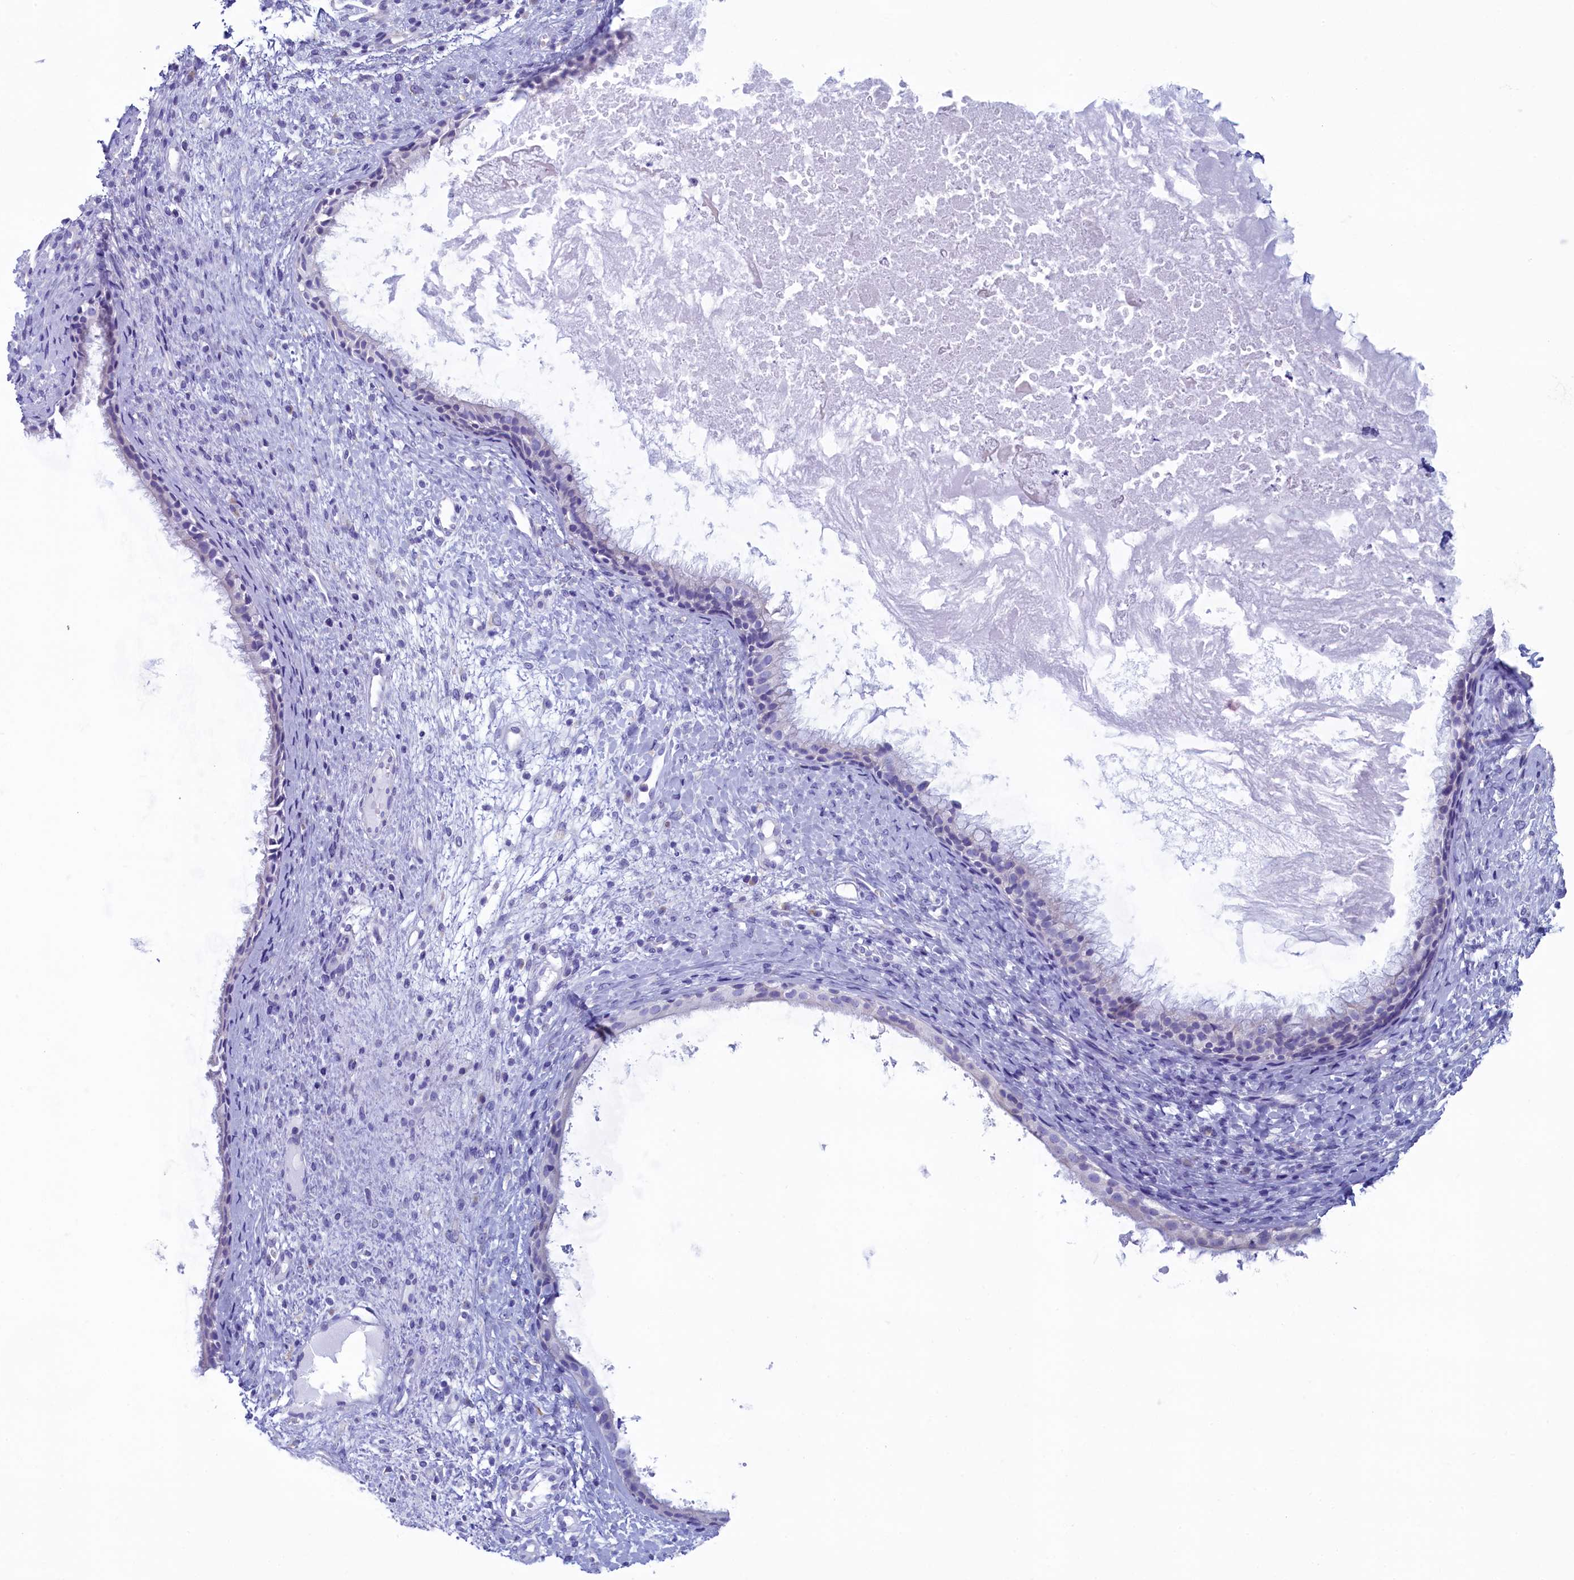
{"staining": {"intensity": "negative", "quantity": "none", "location": "none"}, "tissue": "nasopharynx", "cell_type": "Respiratory epithelial cells", "image_type": "normal", "snomed": [{"axis": "morphology", "description": "Normal tissue, NOS"}, {"axis": "topography", "description": "Nasopharynx"}], "caption": "Protein analysis of benign nasopharynx shows no significant expression in respiratory epithelial cells.", "gene": "SKA3", "patient": {"sex": "male", "age": 22}}